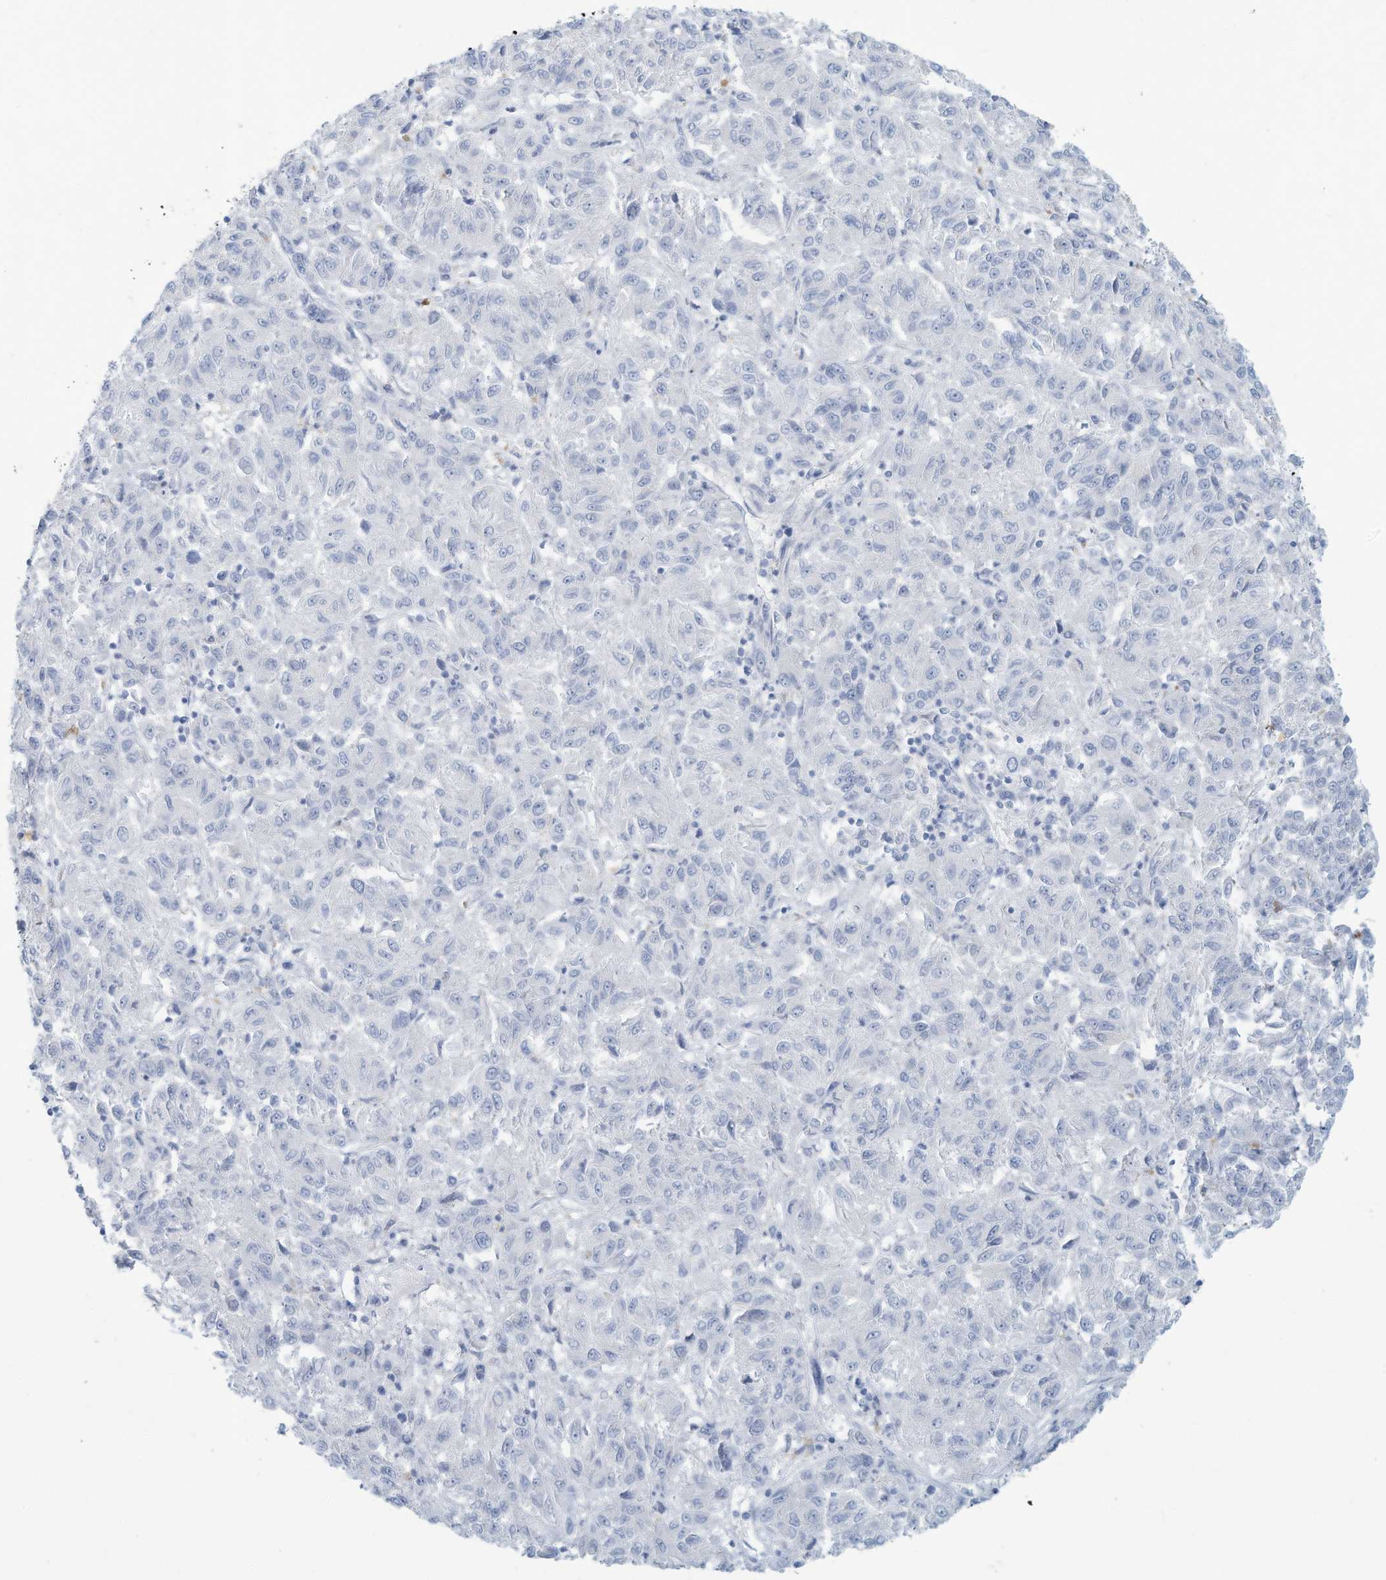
{"staining": {"intensity": "negative", "quantity": "none", "location": "none"}, "tissue": "melanoma", "cell_type": "Tumor cells", "image_type": "cancer", "snomed": [{"axis": "morphology", "description": "Malignant melanoma, Metastatic site"}, {"axis": "topography", "description": "Lung"}], "caption": "There is no significant staining in tumor cells of melanoma. (Stains: DAB (3,3'-diaminobenzidine) immunohistochemistry with hematoxylin counter stain, Microscopy: brightfield microscopy at high magnification).", "gene": "ERI2", "patient": {"sex": "male", "age": 64}}